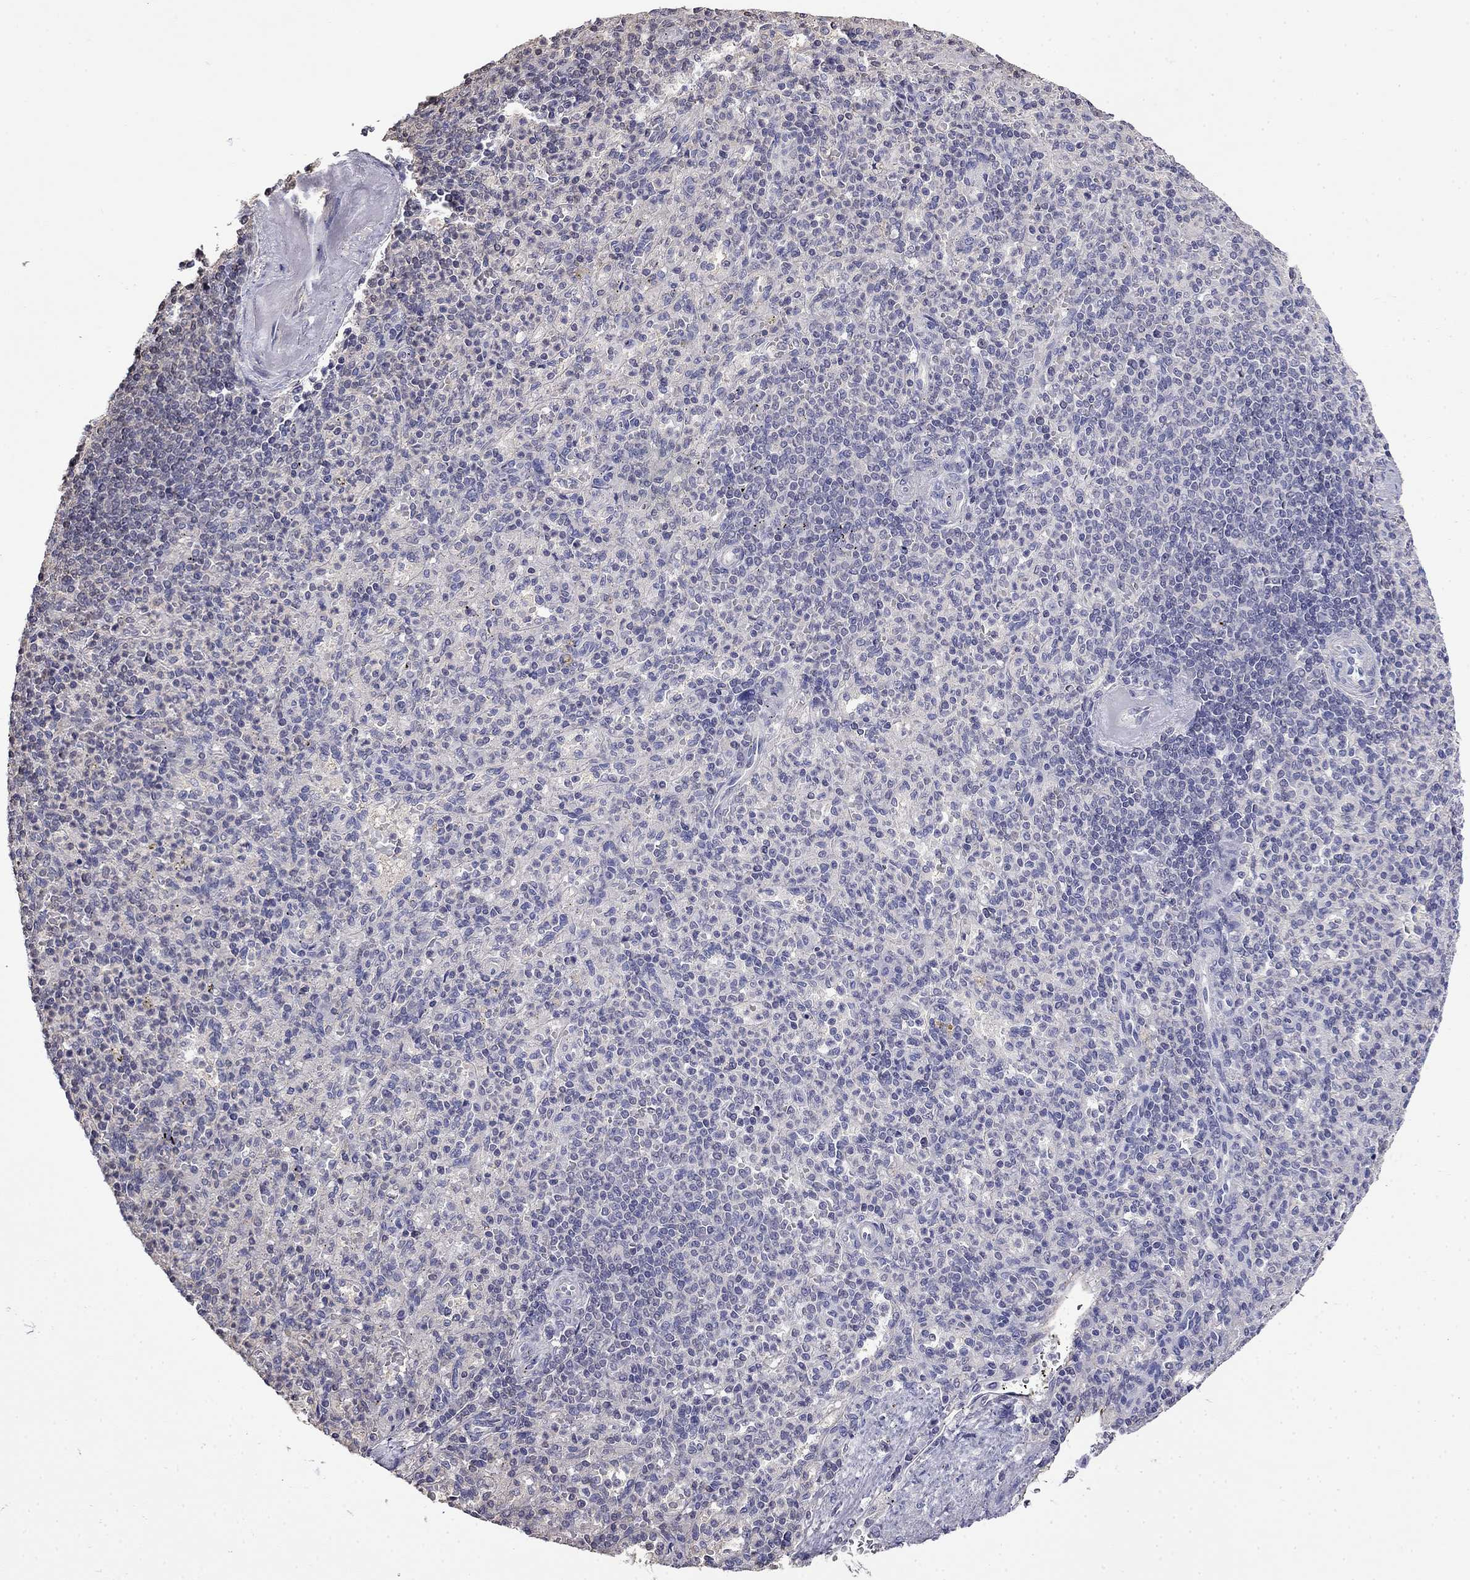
{"staining": {"intensity": "negative", "quantity": "none", "location": "none"}, "tissue": "spleen", "cell_type": "Cells in red pulp", "image_type": "normal", "snomed": [{"axis": "morphology", "description": "Normal tissue, NOS"}, {"axis": "topography", "description": "Spleen"}], "caption": "A high-resolution photomicrograph shows immunohistochemistry staining of unremarkable spleen, which exhibits no significant positivity in cells in red pulp.", "gene": "GUCA1B", "patient": {"sex": "female", "age": 74}}